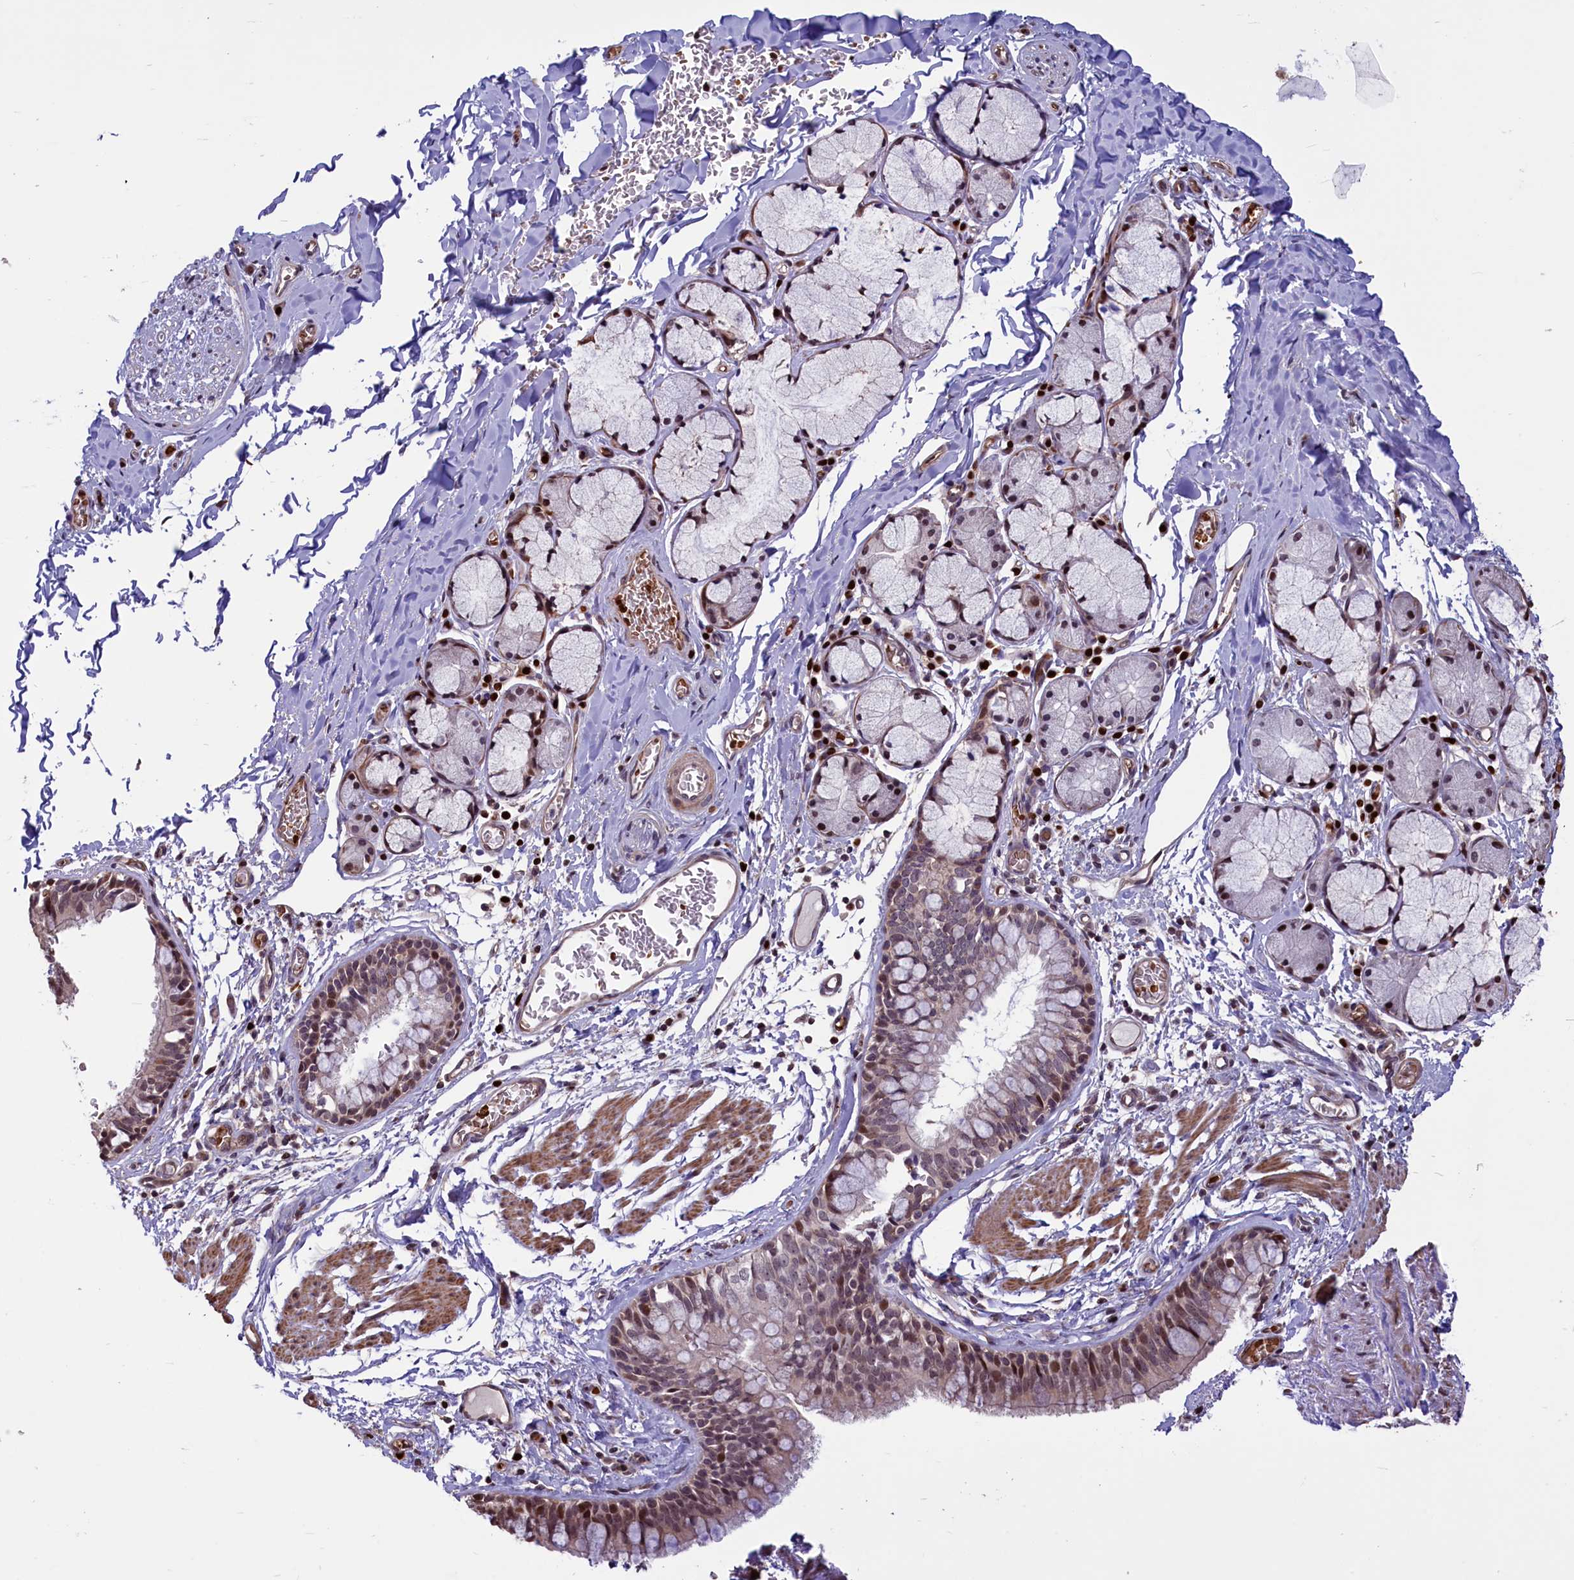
{"staining": {"intensity": "moderate", "quantity": "25%-75%", "location": "nuclear"}, "tissue": "bronchus", "cell_type": "Respiratory epithelial cells", "image_type": "normal", "snomed": [{"axis": "morphology", "description": "Normal tissue, NOS"}, {"axis": "topography", "description": "Cartilage tissue"}, {"axis": "topography", "description": "Bronchus"}], "caption": "Brown immunohistochemical staining in benign bronchus demonstrates moderate nuclear positivity in about 25%-75% of respiratory epithelial cells. Nuclei are stained in blue.", "gene": "SHFL", "patient": {"sex": "female", "age": 36}}